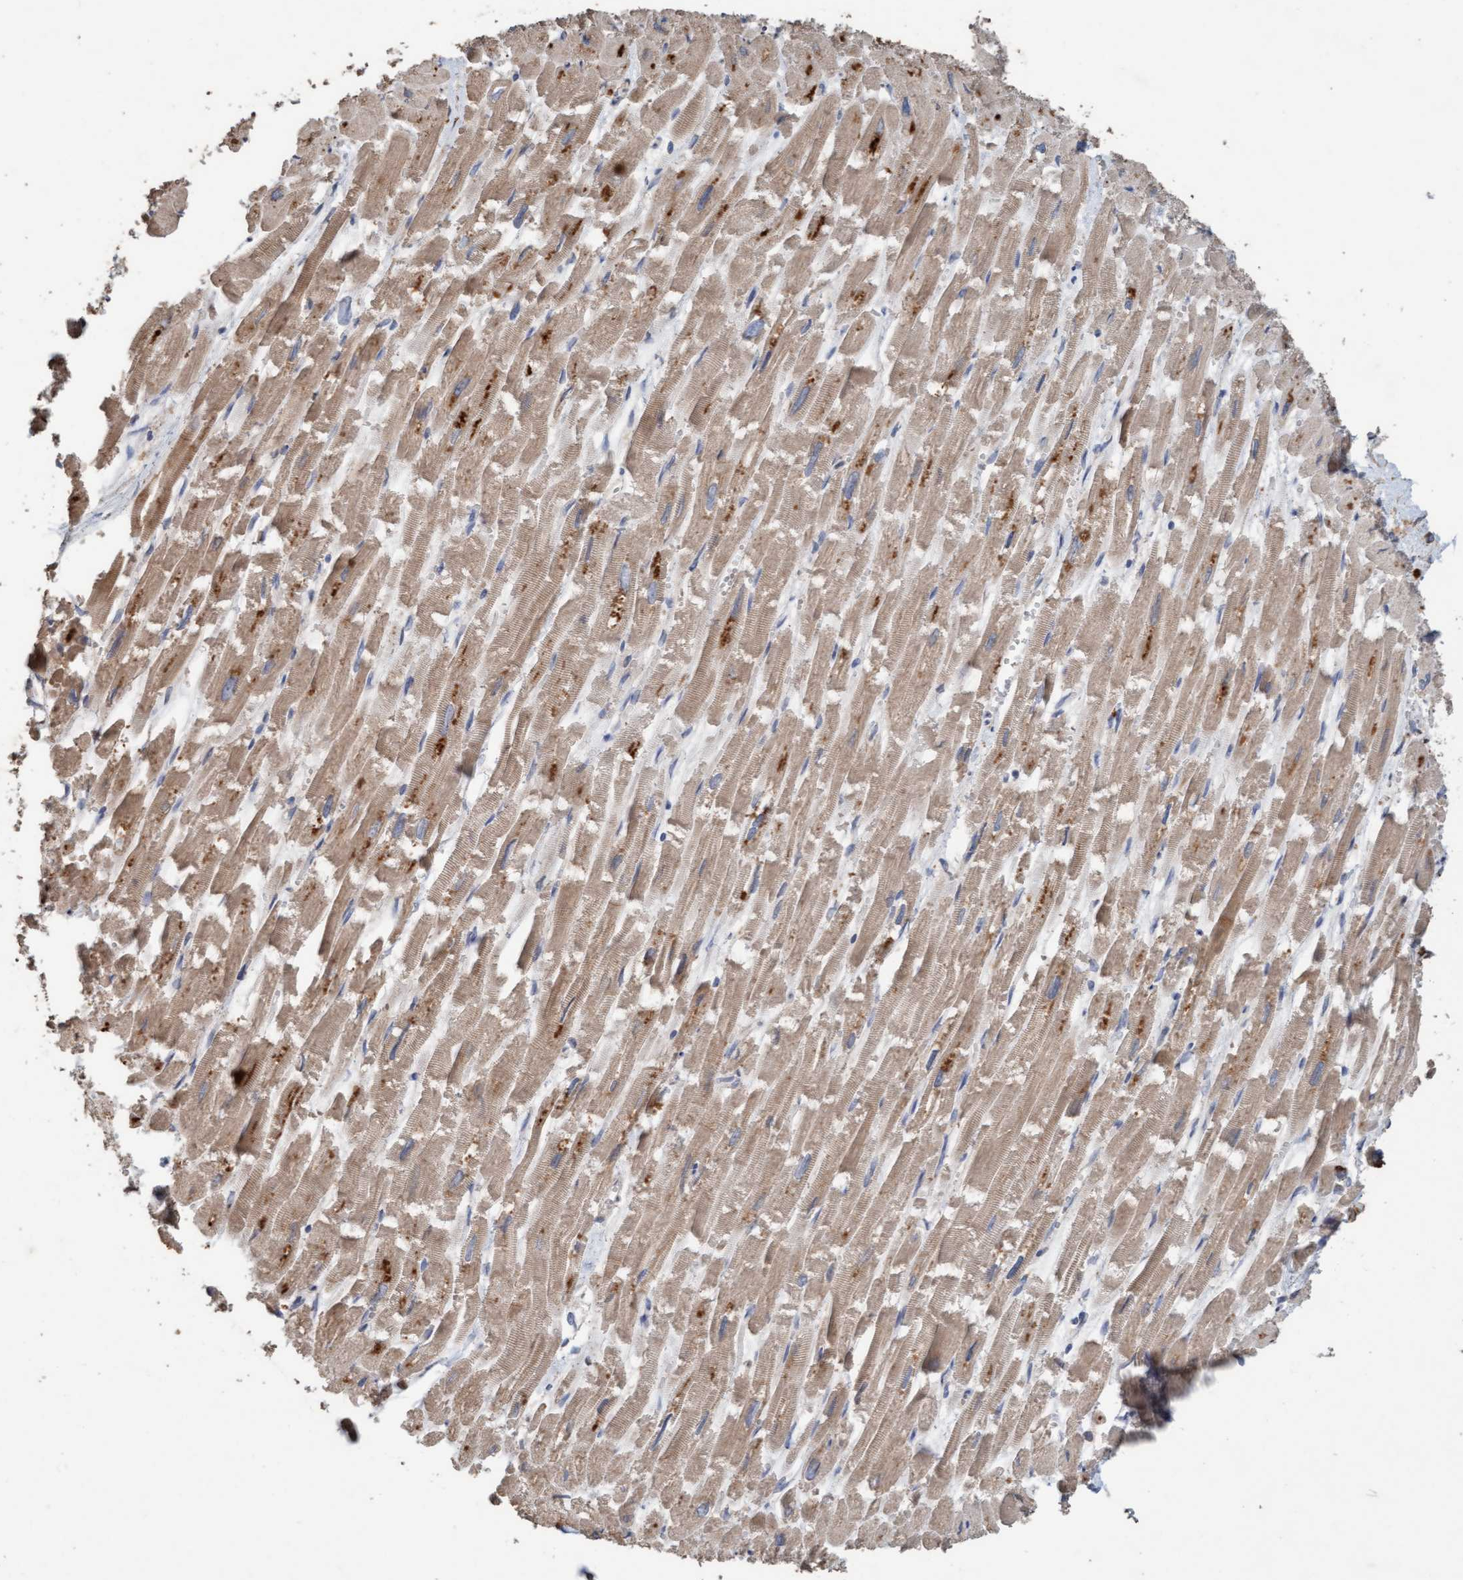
{"staining": {"intensity": "moderate", "quantity": ">75%", "location": "cytoplasmic/membranous"}, "tissue": "heart muscle", "cell_type": "Cardiomyocytes", "image_type": "normal", "snomed": [{"axis": "morphology", "description": "Normal tissue, NOS"}, {"axis": "topography", "description": "Heart"}], "caption": "DAB (3,3'-diaminobenzidine) immunohistochemical staining of unremarkable human heart muscle shows moderate cytoplasmic/membranous protein staining in about >75% of cardiomyocytes. Using DAB (brown) and hematoxylin (blue) stains, captured at high magnification using brightfield microscopy.", "gene": "LONRF1", "patient": {"sex": "male", "age": 54}}